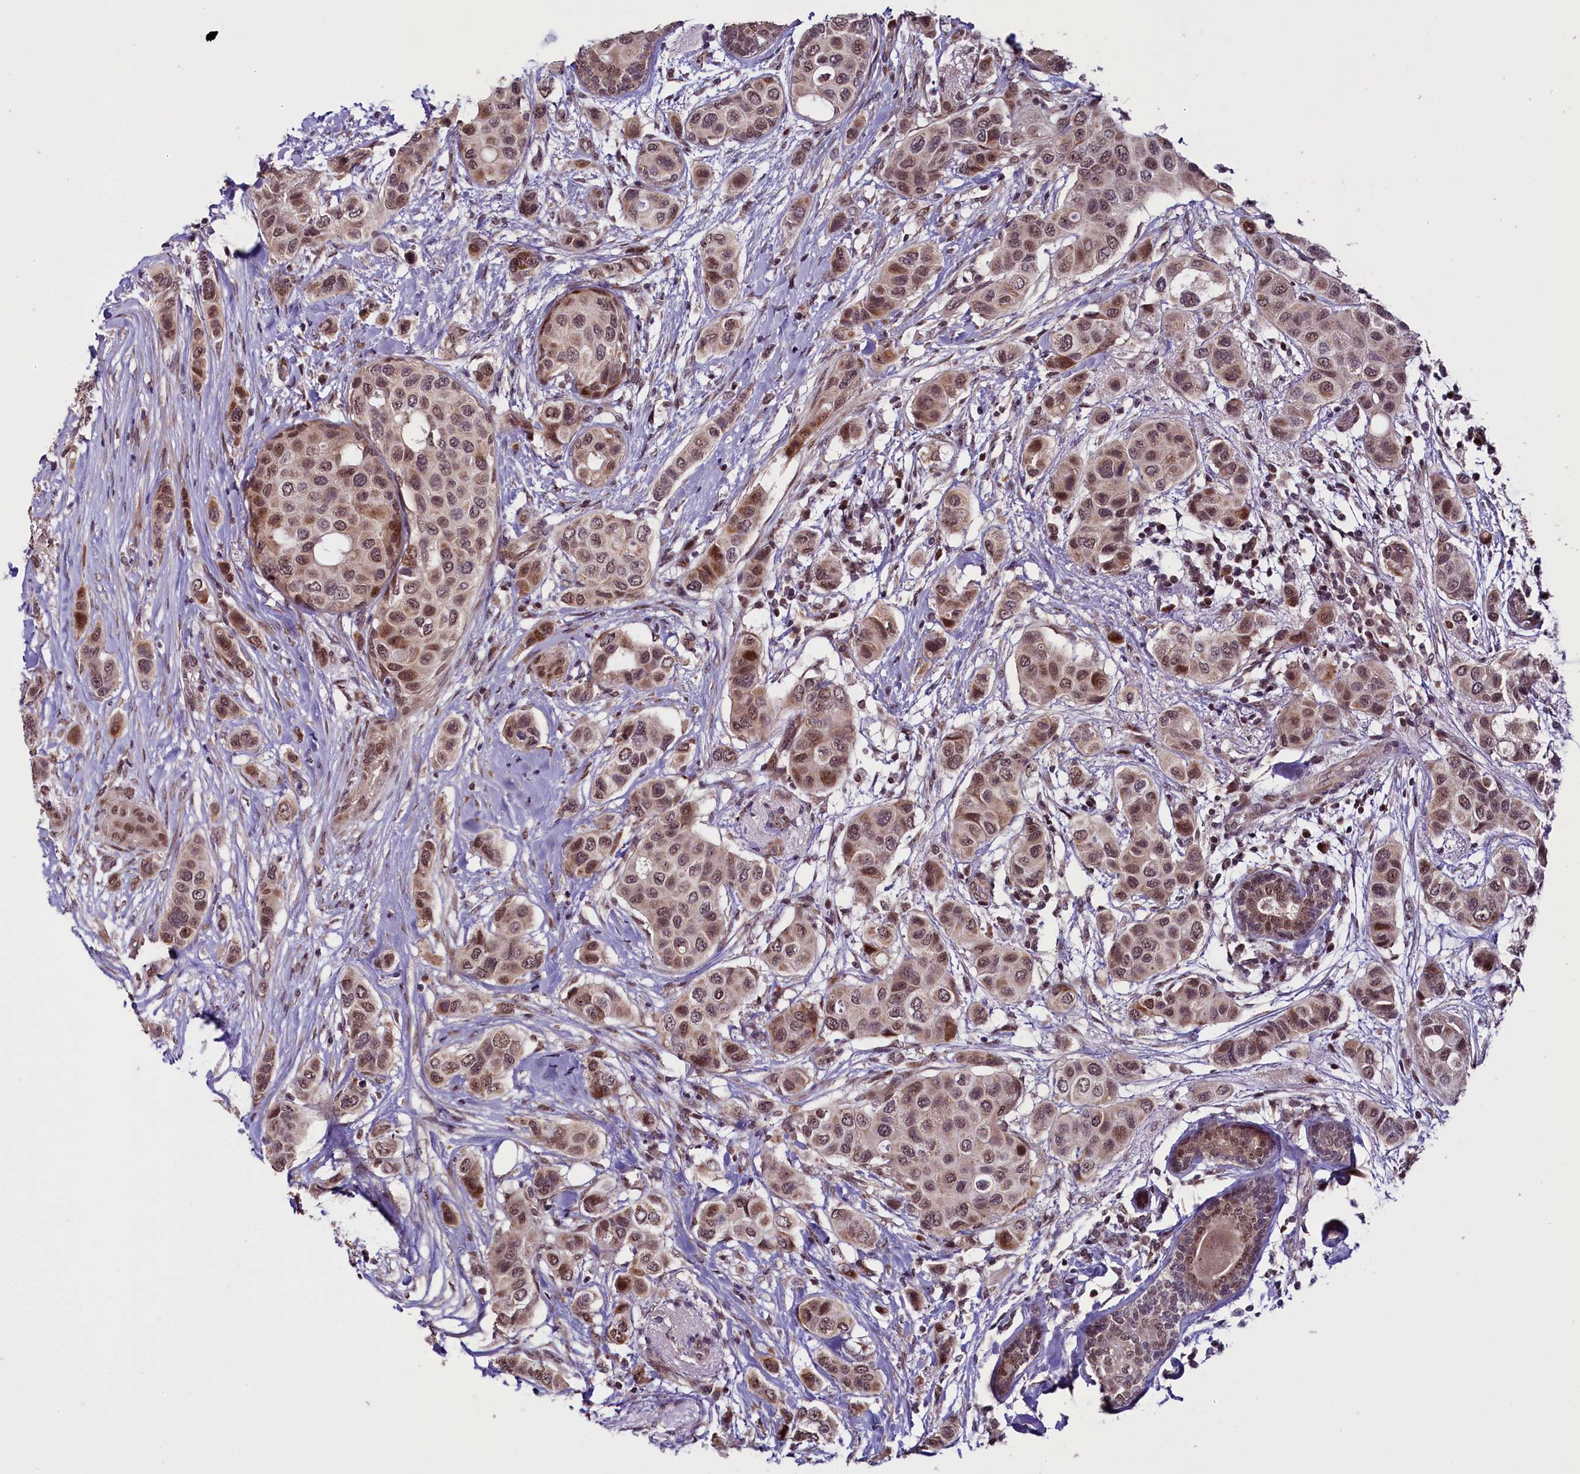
{"staining": {"intensity": "moderate", "quantity": ">75%", "location": "cytoplasmic/membranous,nuclear"}, "tissue": "breast cancer", "cell_type": "Tumor cells", "image_type": "cancer", "snomed": [{"axis": "morphology", "description": "Lobular carcinoma"}, {"axis": "topography", "description": "Breast"}], "caption": "This photomicrograph shows breast cancer (lobular carcinoma) stained with immunohistochemistry to label a protein in brown. The cytoplasmic/membranous and nuclear of tumor cells show moderate positivity for the protein. Nuclei are counter-stained blue.", "gene": "RPUSD2", "patient": {"sex": "female", "age": 51}}